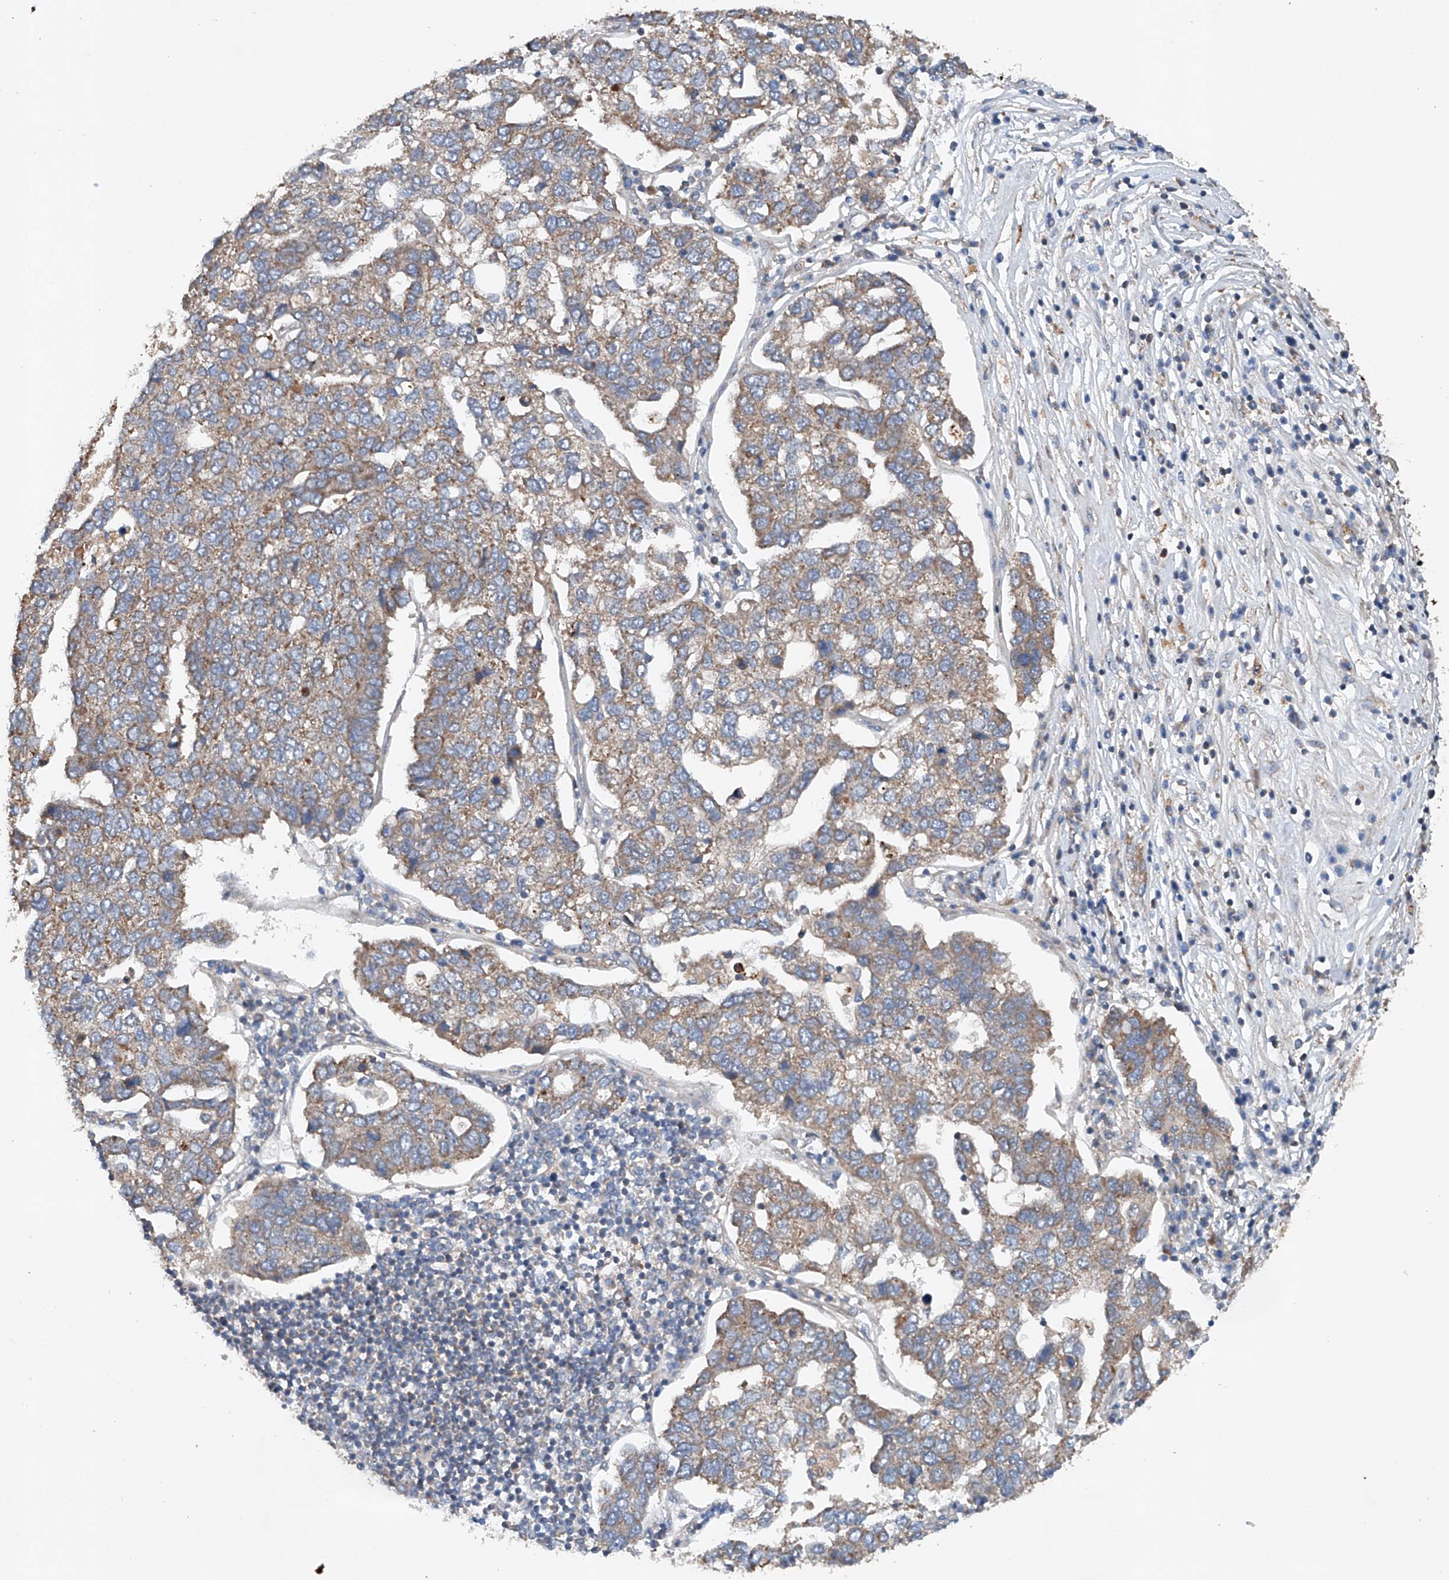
{"staining": {"intensity": "moderate", "quantity": "25%-75%", "location": "cytoplasmic/membranous"}, "tissue": "pancreatic cancer", "cell_type": "Tumor cells", "image_type": "cancer", "snomed": [{"axis": "morphology", "description": "Adenocarcinoma, NOS"}, {"axis": "topography", "description": "Pancreas"}], "caption": "Protein expression analysis of human pancreatic adenocarcinoma reveals moderate cytoplasmic/membranous positivity in about 25%-75% of tumor cells.", "gene": "CEP85L", "patient": {"sex": "female", "age": 61}}